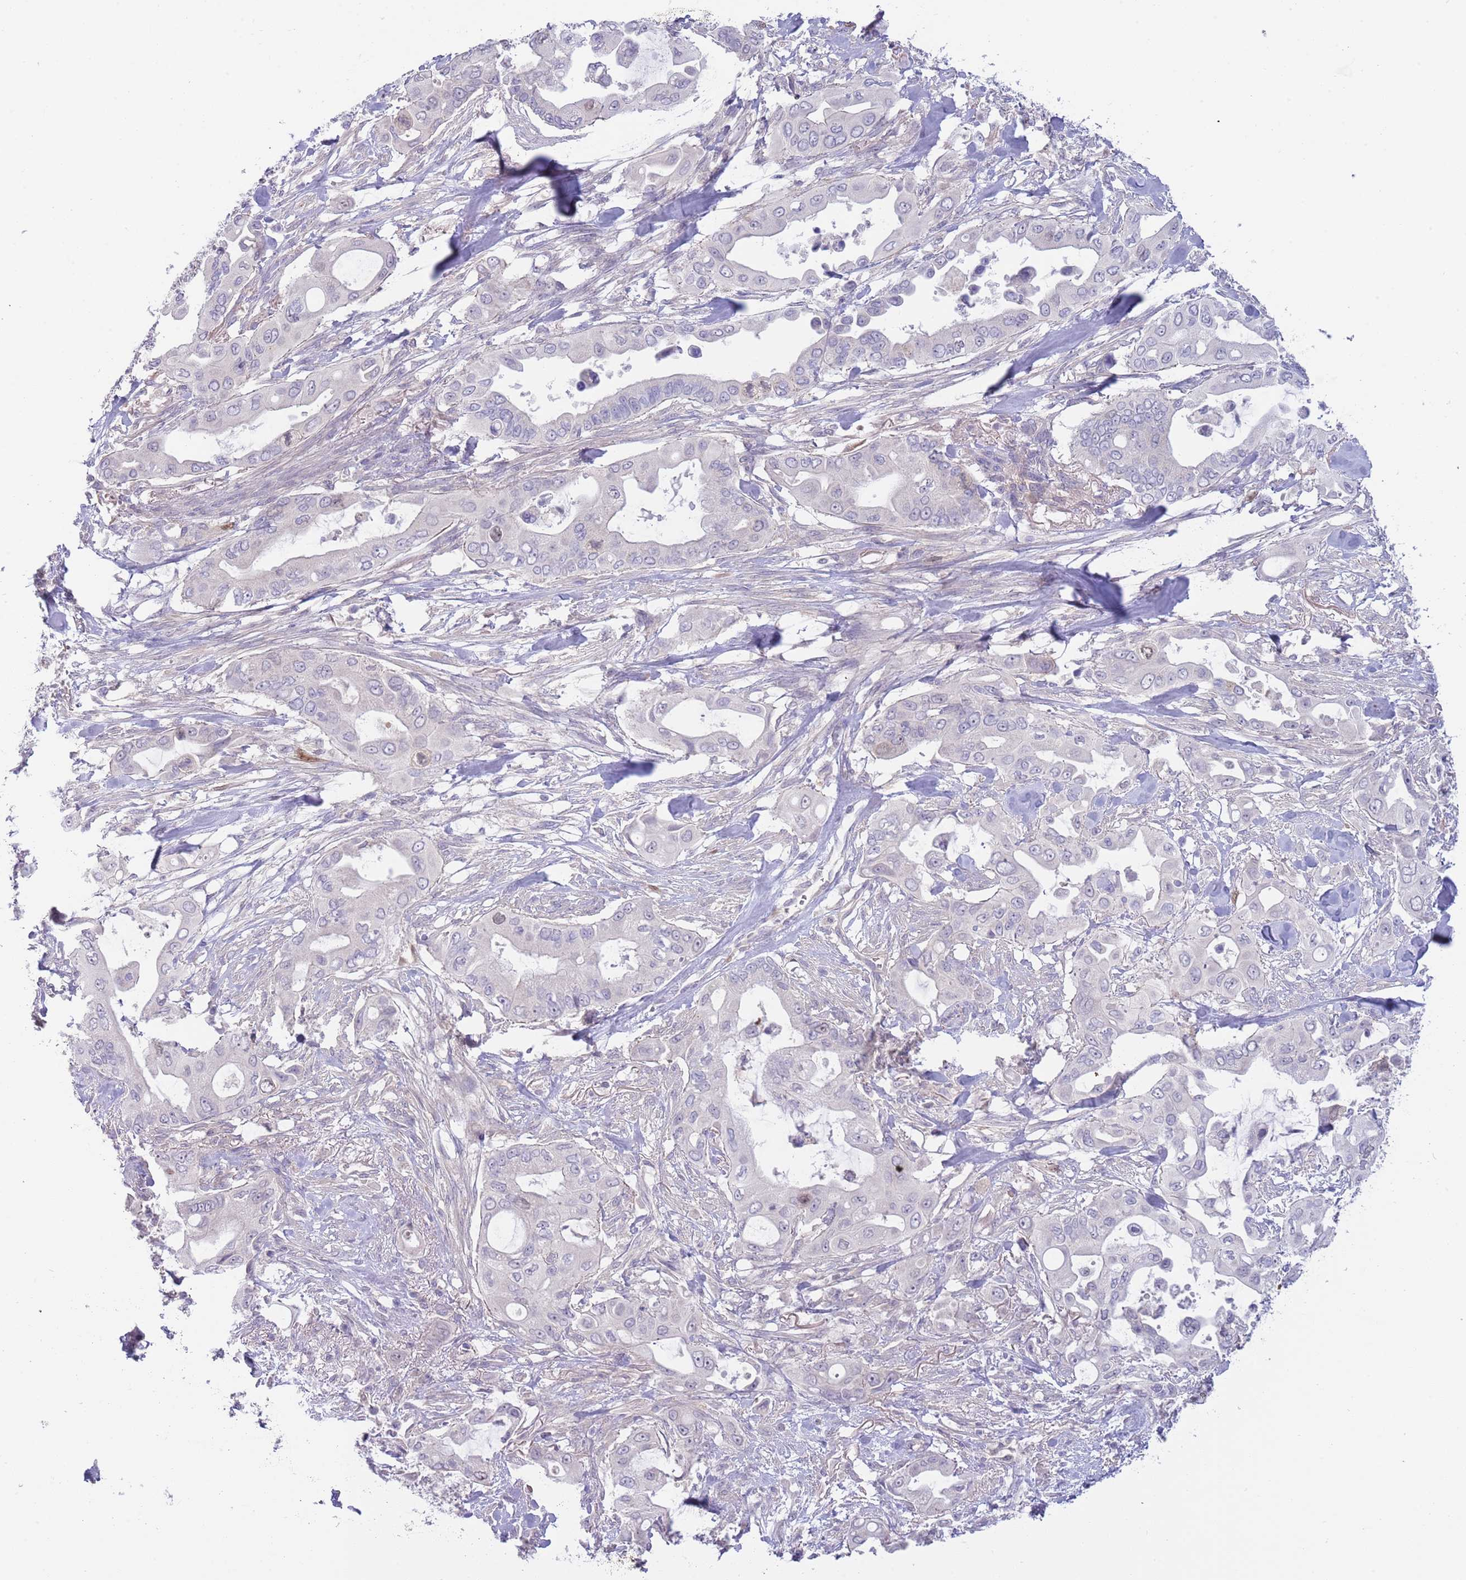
{"staining": {"intensity": "negative", "quantity": "none", "location": "none"}, "tissue": "pancreatic cancer", "cell_type": "Tumor cells", "image_type": "cancer", "snomed": [{"axis": "morphology", "description": "Adenocarcinoma, NOS"}, {"axis": "topography", "description": "Pancreas"}], "caption": "This is a micrograph of immunohistochemistry (IHC) staining of pancreatic cancer (adenocarcinoma), which shows no staining in tumor cells. (DAB (3,3'-diaminobenzidine) immunohistochemistry with hematoxylin counter stain).", "gene": "PIMREG", "patient": {"sex": "male", "age": 57}}